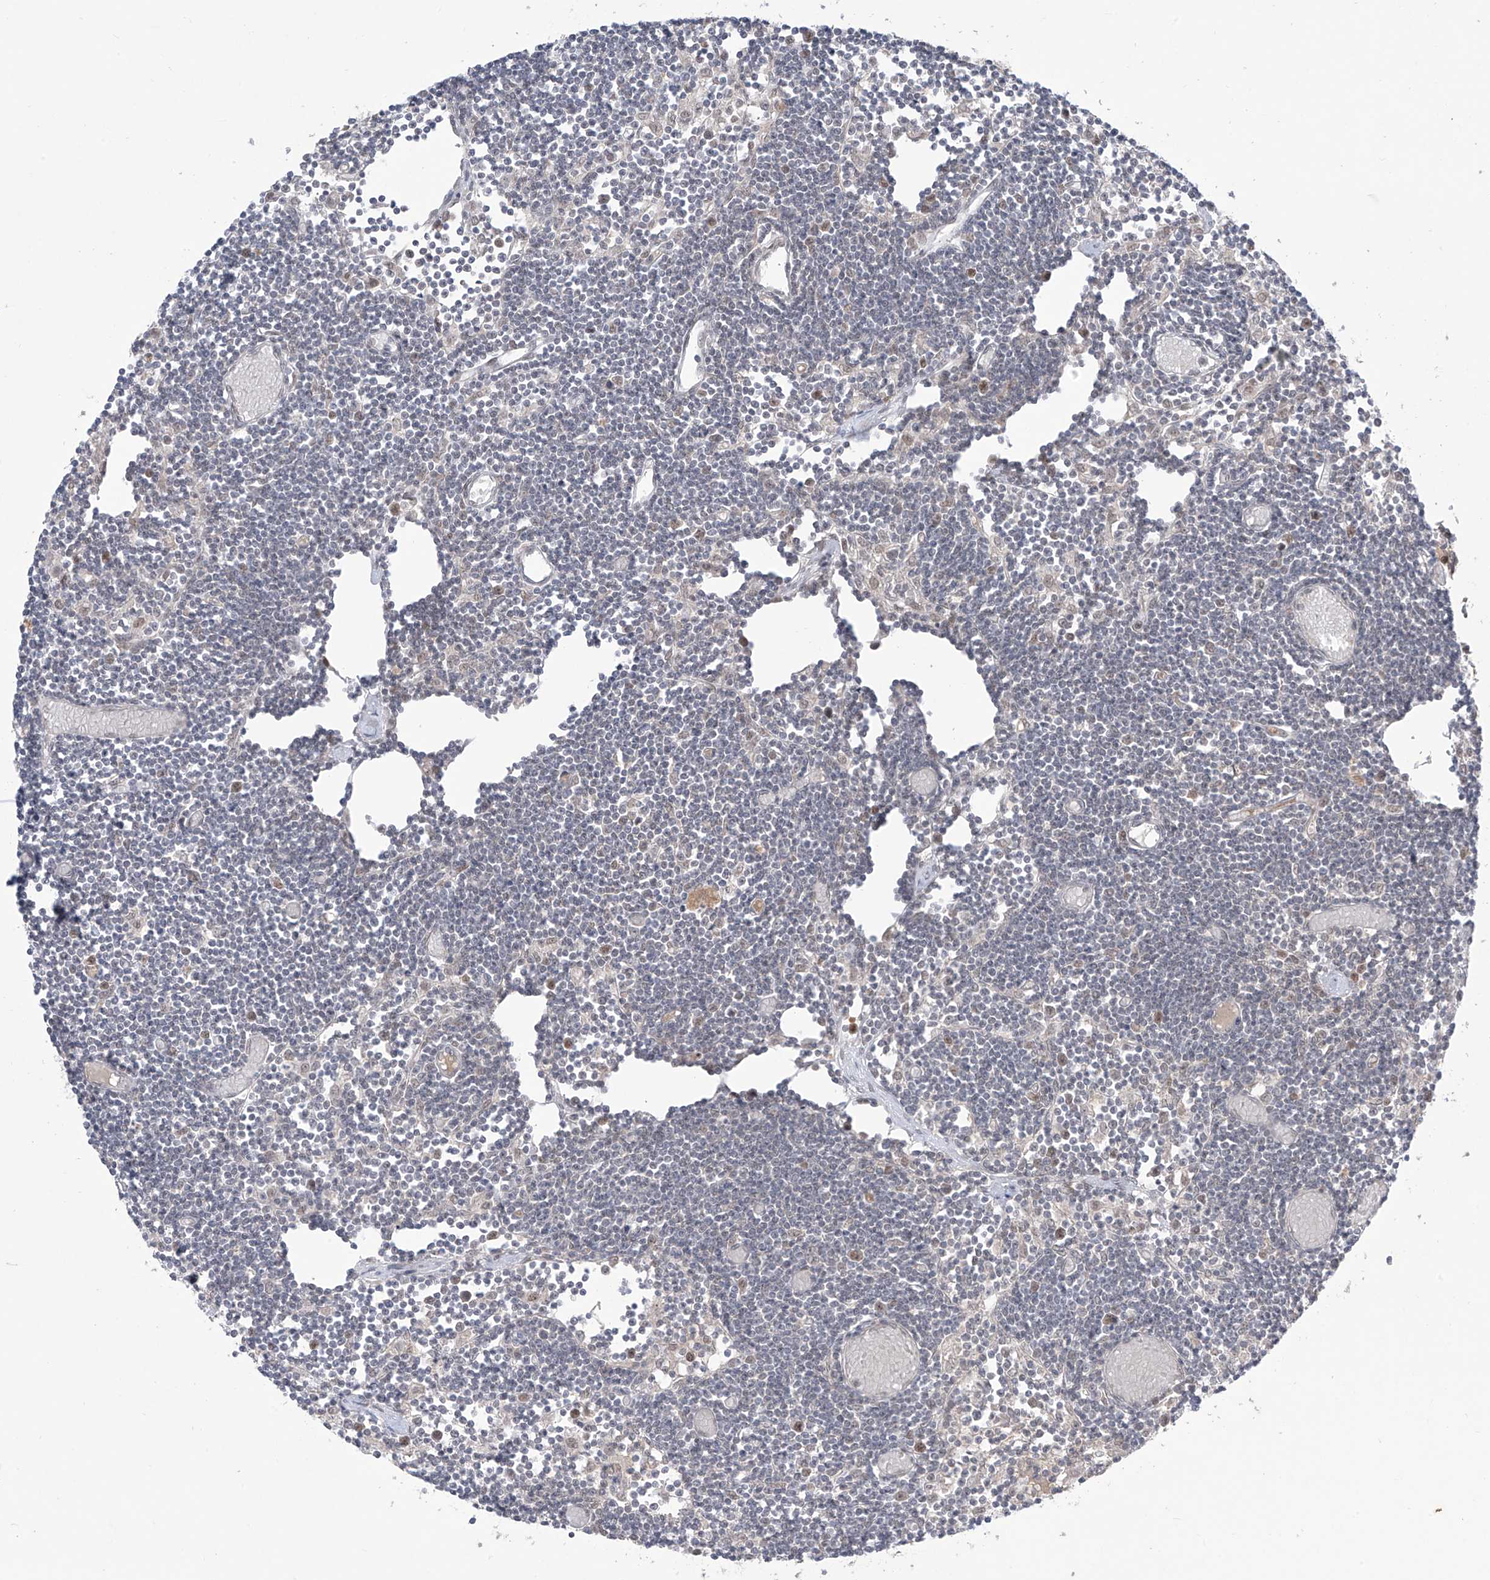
{"staining": {"intensity": "negative", "quantity": "none", "location": "none"}, "tissue": "lymph node", "cell_type": "Germinal center cells", "image_type": "normal", "snomed": [{"axis": "morphology", "description": "Normal tissue, NOS"}, {"axis": "topography", "description": "Lymph node"}], "caption": "Photomicrograph shows no protein expression in germinal center cells of normal lymph node. (DAB immunohistochemistry (IHC) visualized using brightfield microscopy, high magnification).", "gene": "OGT", "patient": {"sex": "female", "age": 11}}